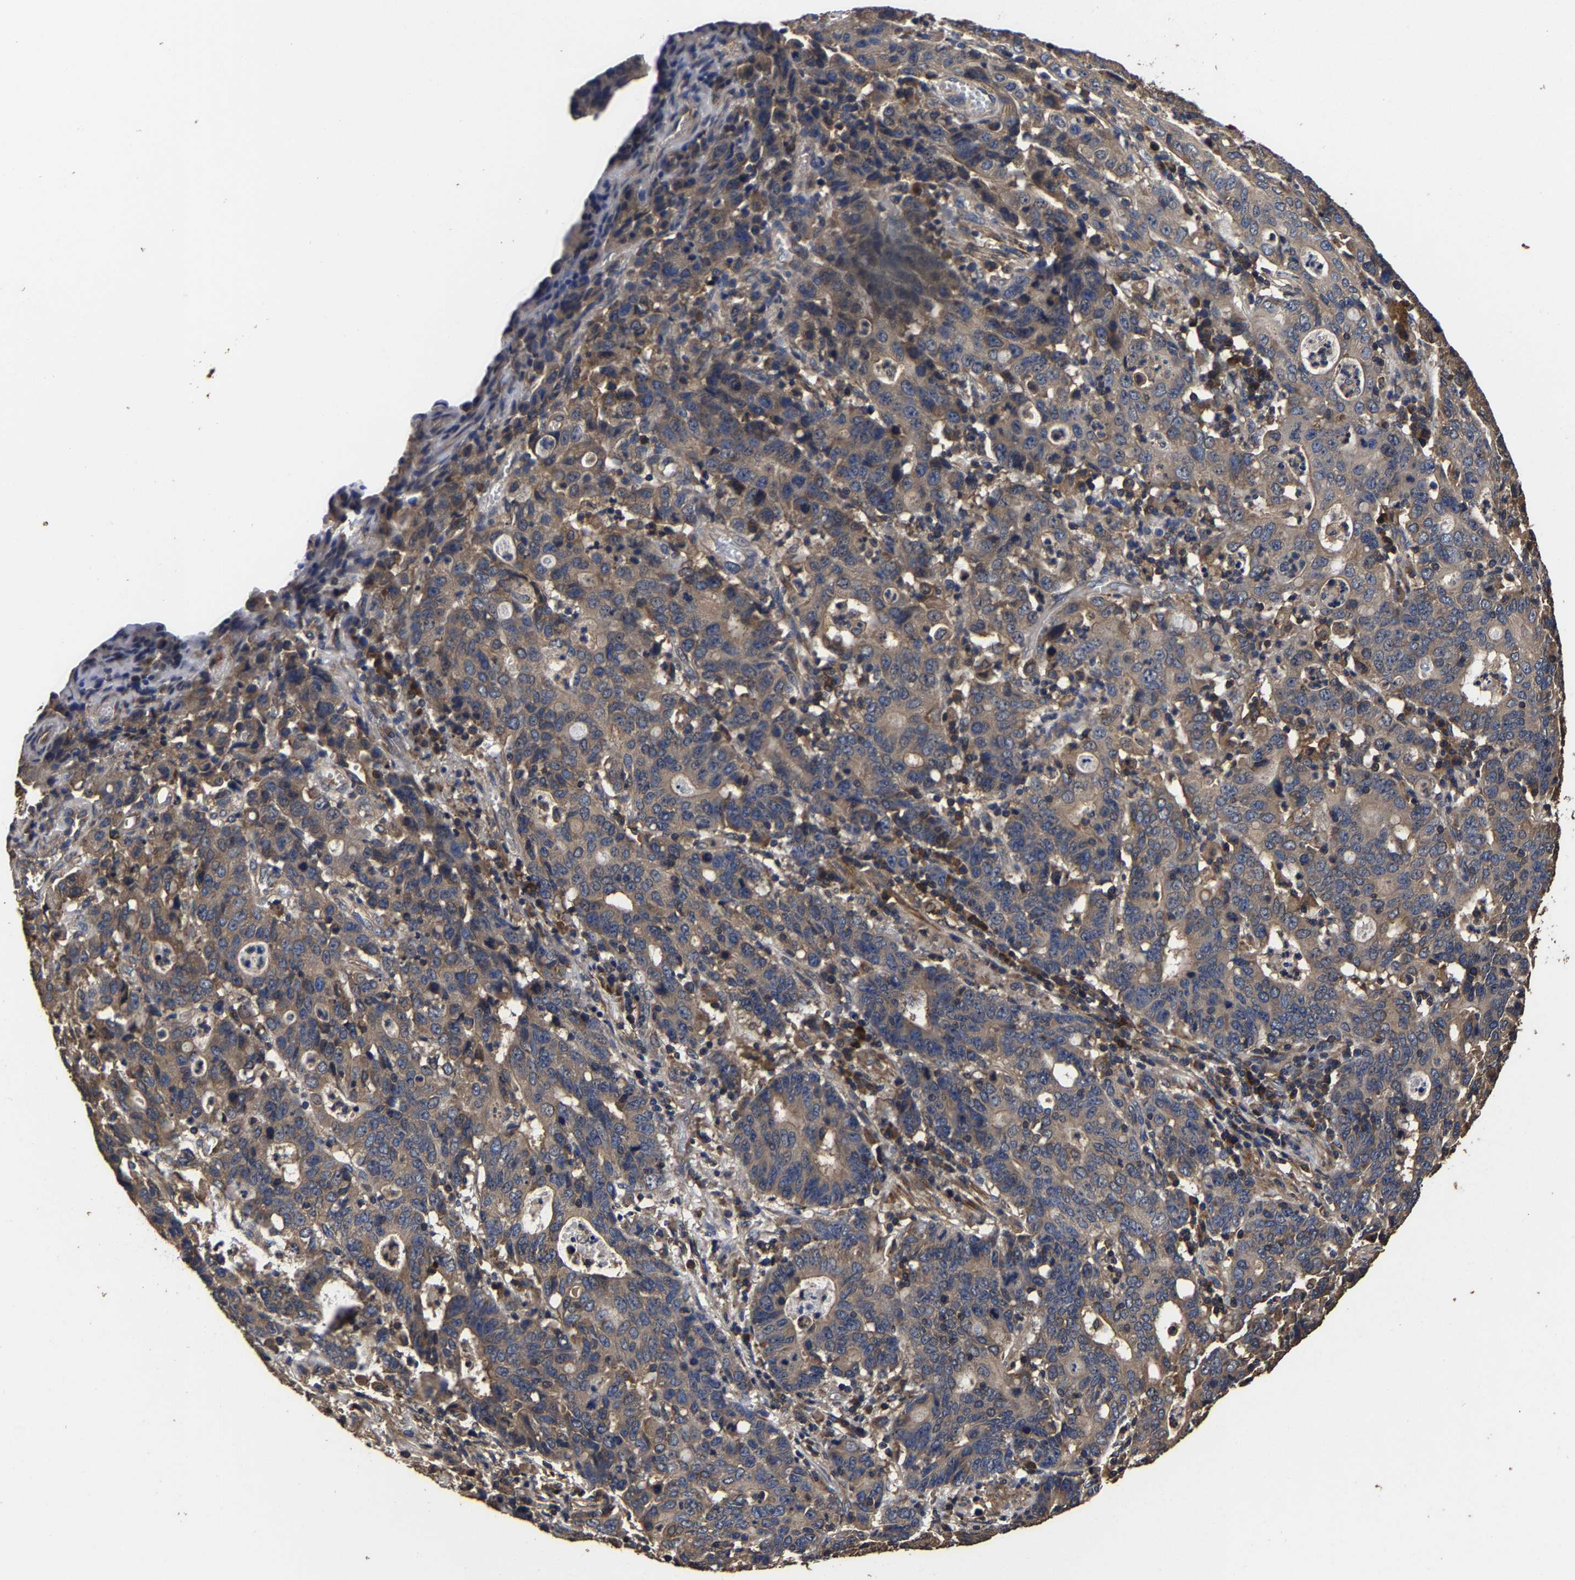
{"staining": {"intensity": "weak", "quantity": ">75%", "location": "cytoplasmic/membranous"}, "tissue": "stomach cancer", "cell_type": "Tumor cells", "image_type": "cancer", "snomed": [{"axis": "morphology", "description": "Adenocarcinoma, NOS"}, {"axis": "topography", "description": "Stomach, upper"}], "caption": "The histopathology image reveals immunohistochemical staining of adenocarcinoma (stomach). There is weak cytoplasmic/membranous staining is present in about >75% of tumor cells. (Stains: DAB in brown, nuclei in blue, Microscopy: brightfield microscopy at high magnification).", "gene": "ITCH", "patient": {"sex": "male", "age": 69}}